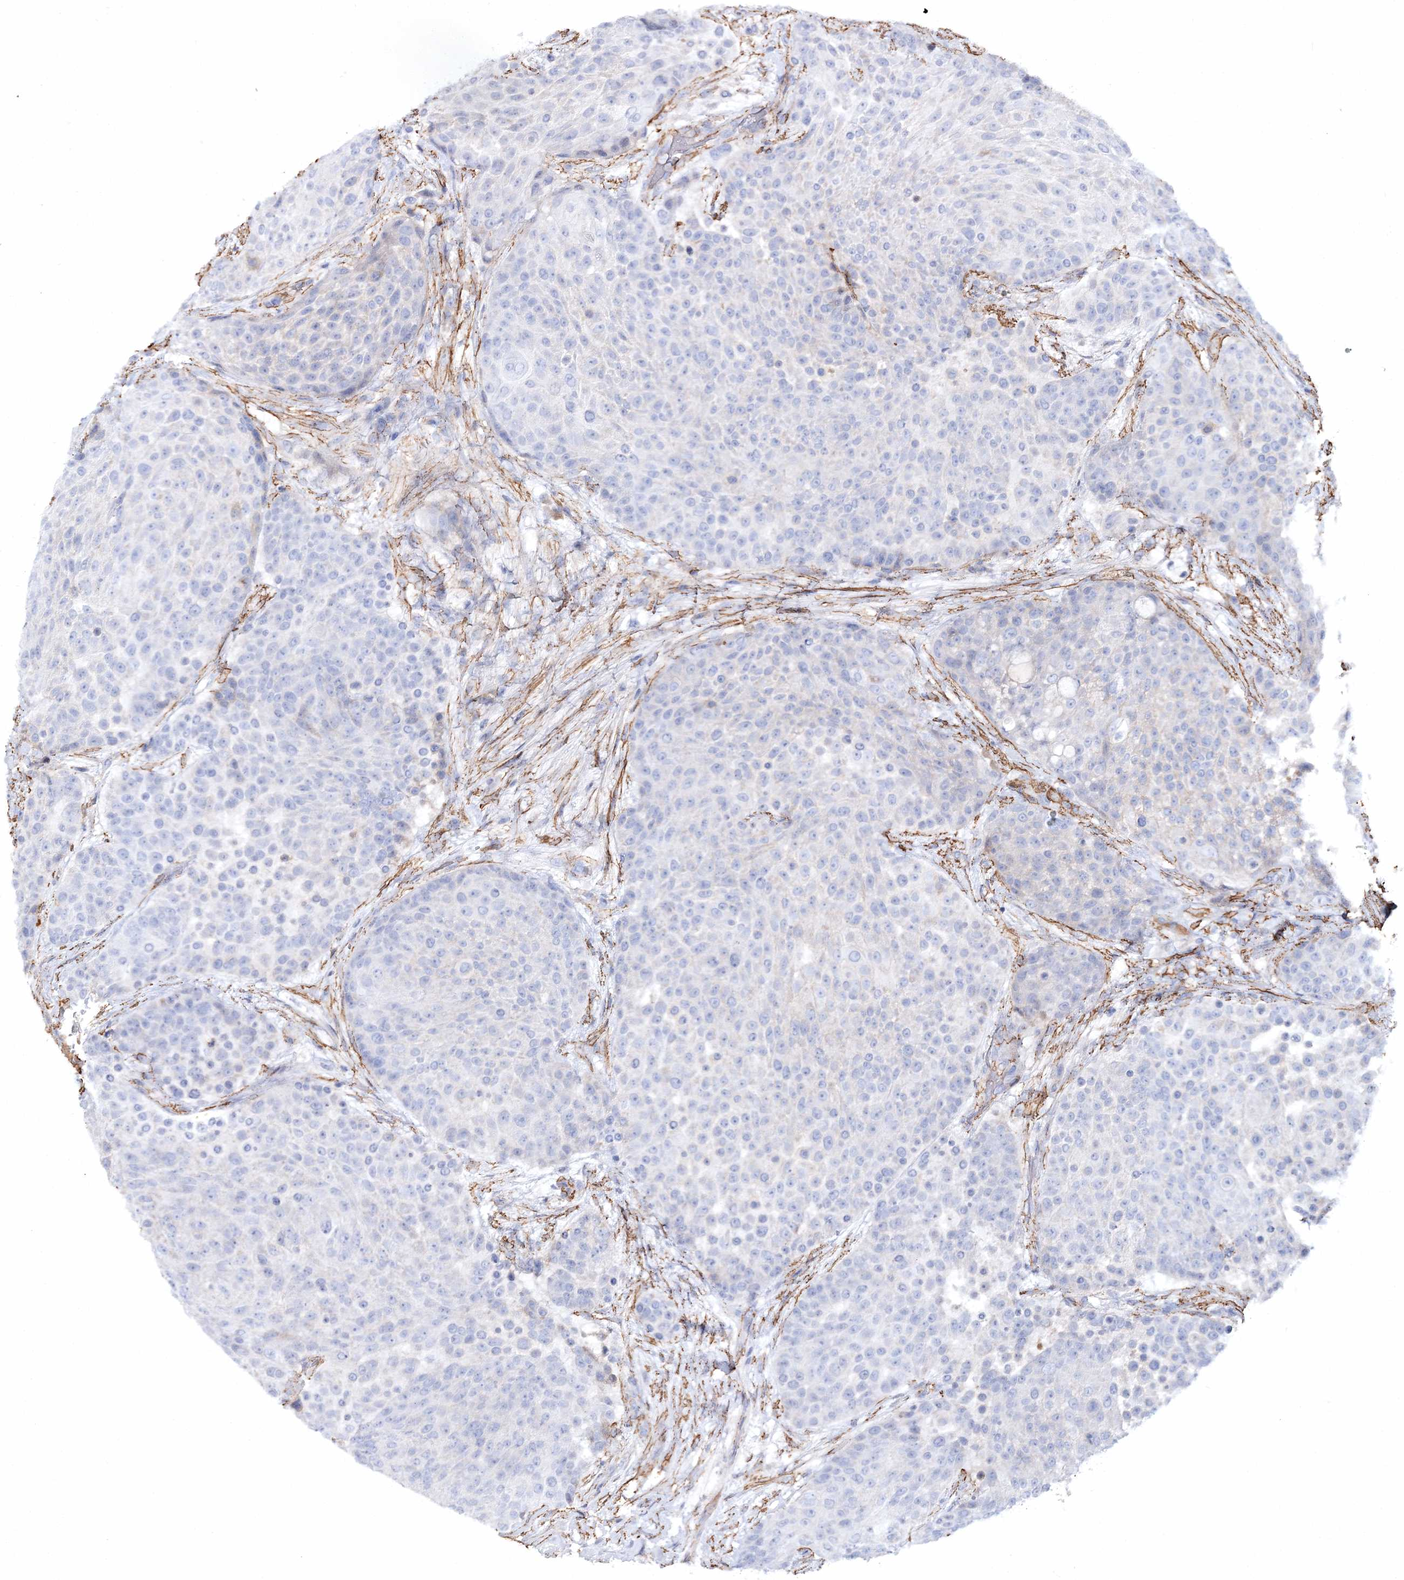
{"staining": {"intensity": "negative", "quantity": "none", "location": "none"}, "tissue": "urothelial cancer", "cell_type": "Tumor cells", "image_type": "cancer", "snomed": [{"axis": "morphology", "description": "Urothelial carcinoma, High grade"}, {"axis": "topography", "description": "Urinary bladder"}], "caption": "Immunohistochemistry of high-grade urothelial carcinoma shows no expression in tumor cells.", "gene": "RTN2", "patient": {"sex": "female", "age": 63}}